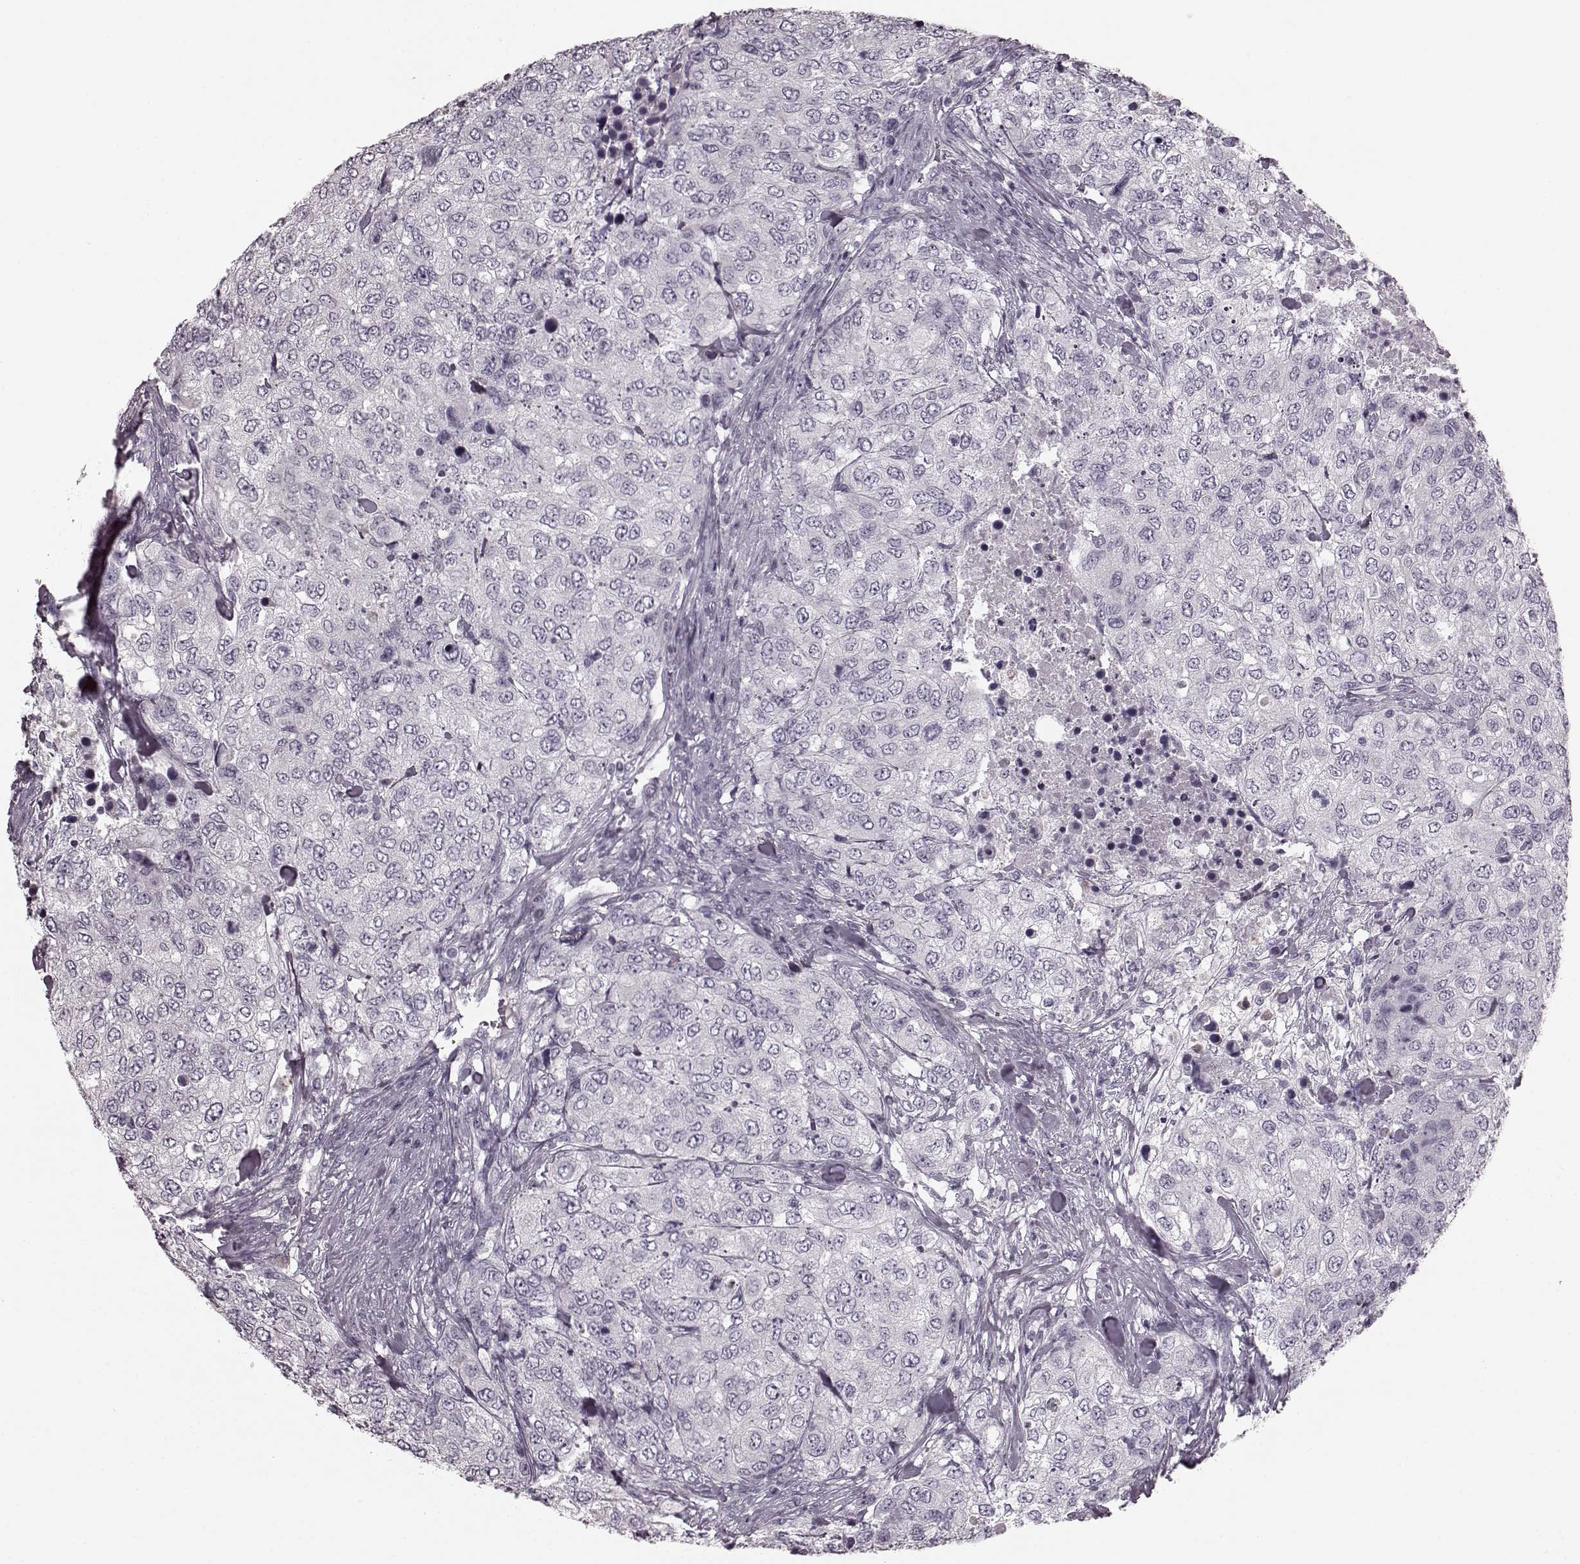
{"staining": {"intensity": "negative", "quantity": "none", "location": "none"}, "tissue": "urothelial cancer", "cell_type": "Tumor cells", "image_type": "cancer", "snomed": [{"axis": "morphology", "description": "Urothelial carcinoma, High grade"}, {"axis": "topography", "description": "Urinary bladder"}], "caption": "There is no significant expression in tumor cells of urothelial carcinoma (high-grade).", "gene": "TRPM1", "patient": {"sex": "female", "age": 78}}